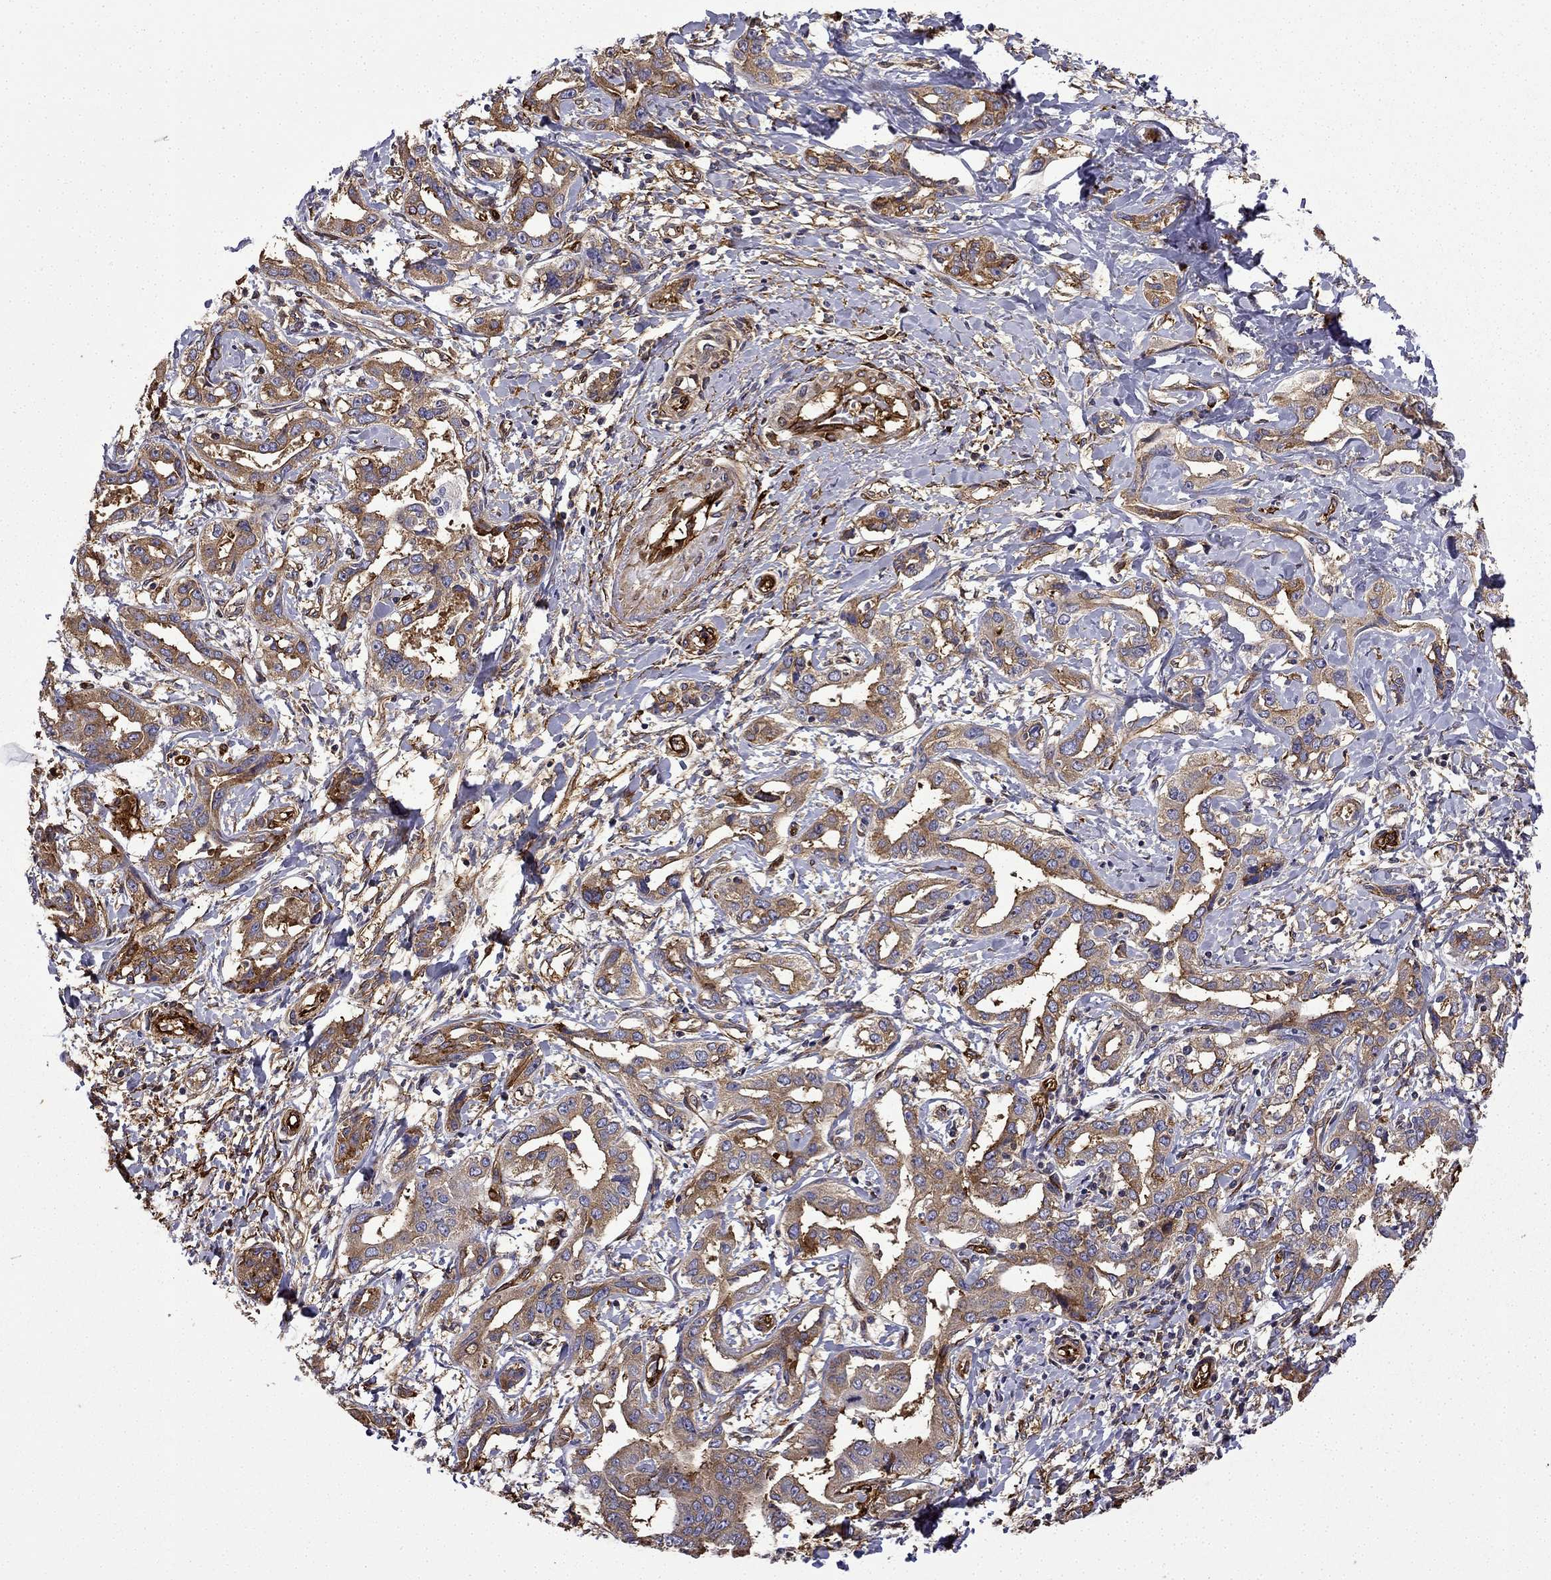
{"staining": {"intensity": "moderate", "quantity": ">75%", "location": "cytoplasmic/membranous"}, "tissue": "liver cancer", "cell_type": "Tumor cells", "image_type": "cancer", "snomed": [{"axis": "morphology", "description": "Cholangiocarcinoma"}, {"axis": "topography", "description": "Liver"}], "caption": "Approximately >75% of tumor cells in liver cancer reveal moderate cytoplasmic/membranous protein expression as visualized by brown immunohistochemical staining.", "gene": "MAP4", "patient": {"sex": "male", "age": 59}}